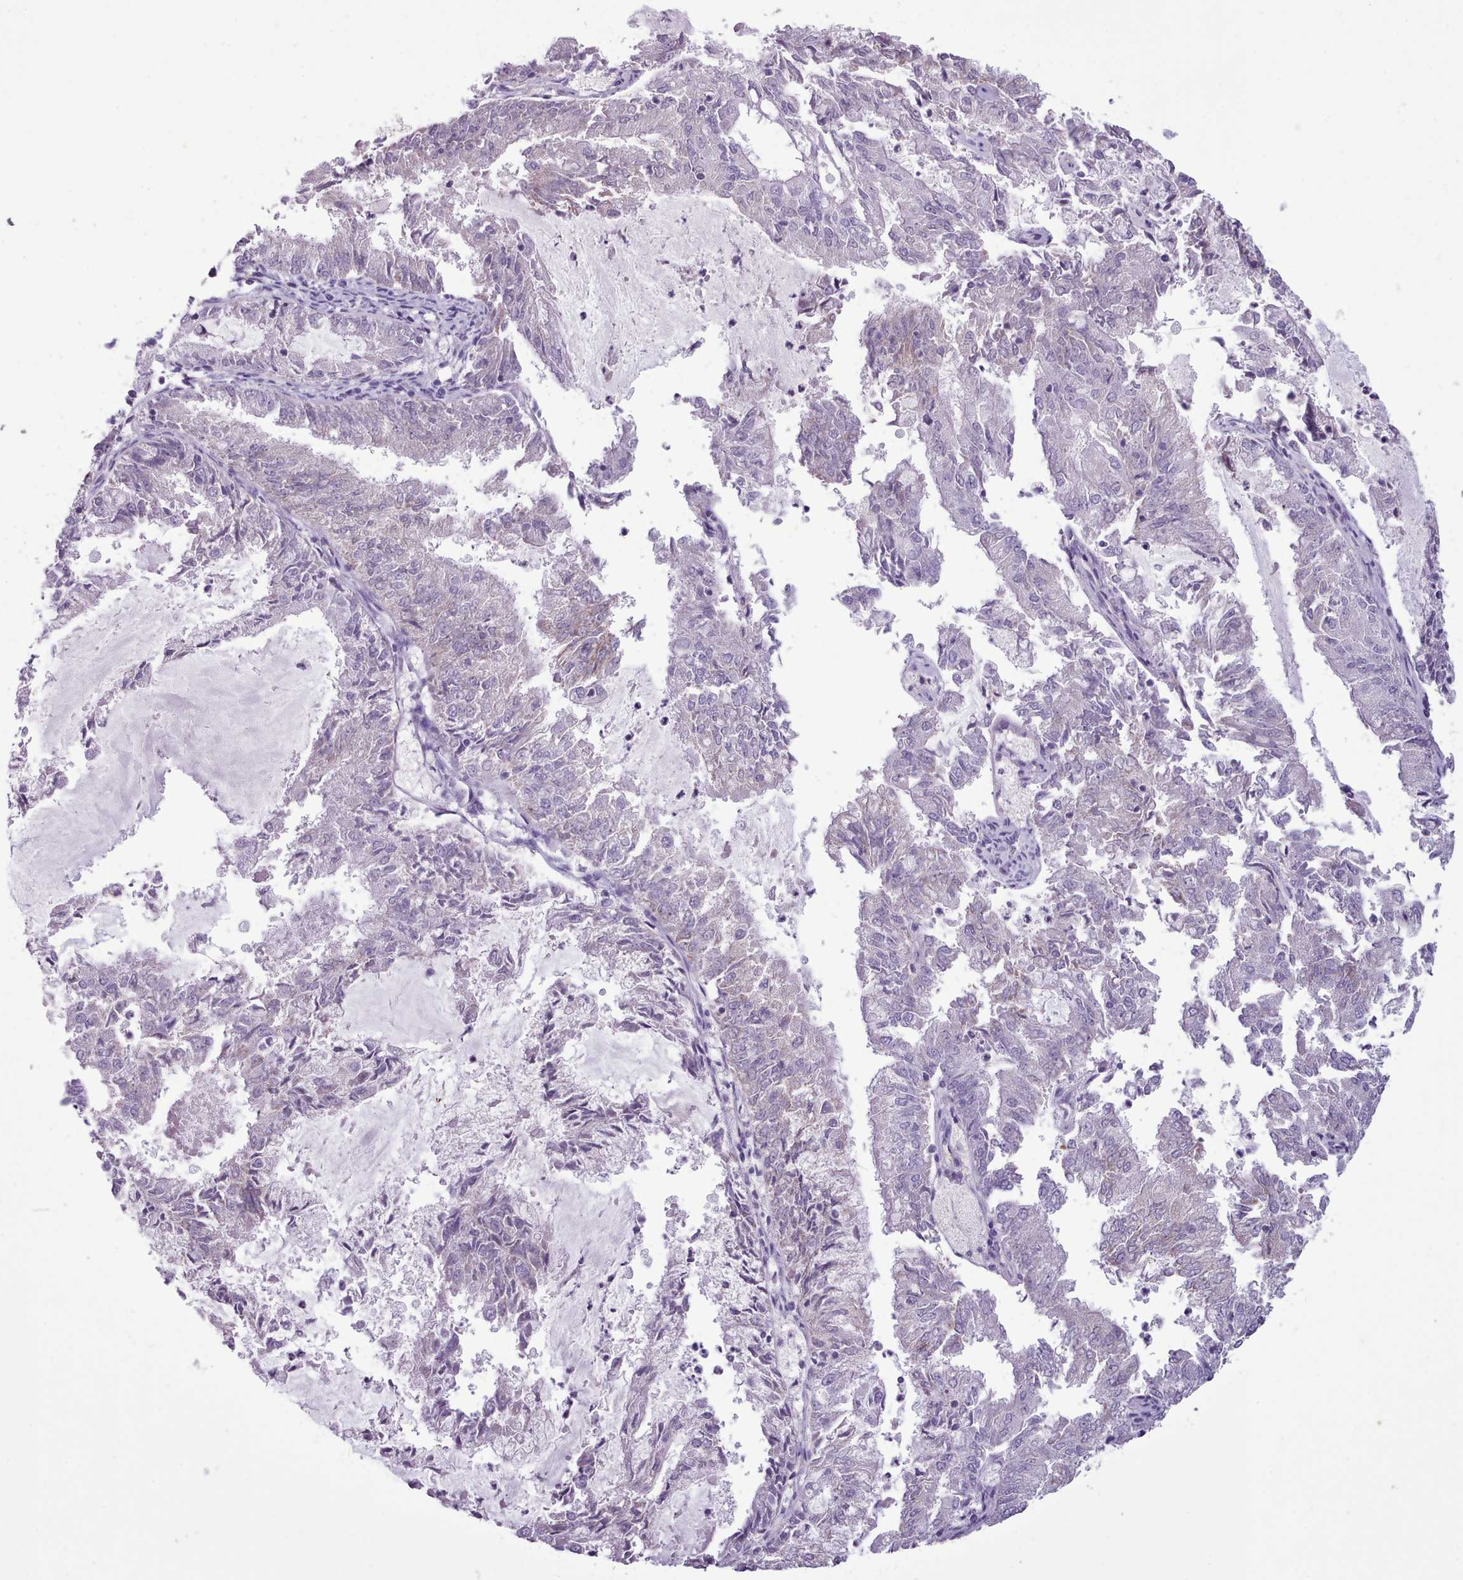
{"staining": {"intensity": "negative", "quantity": "none", "location": "none"}, "tissue": "endometrial cancer", "cell_type": "Tumor cells", "image_type": "cancer", "snomed": [{"axis": "morphology", "description": "Adenocarcinoma, NOS"}, {"axis": "topography", "description": "Endometrium"}], "caption": "Immunohistochemical staining of human endometrial adenocarcinoma reveals no significant positivity in tumor cells.", "gene": "AK4", "patient": {"sex": "female", "age": 57}}